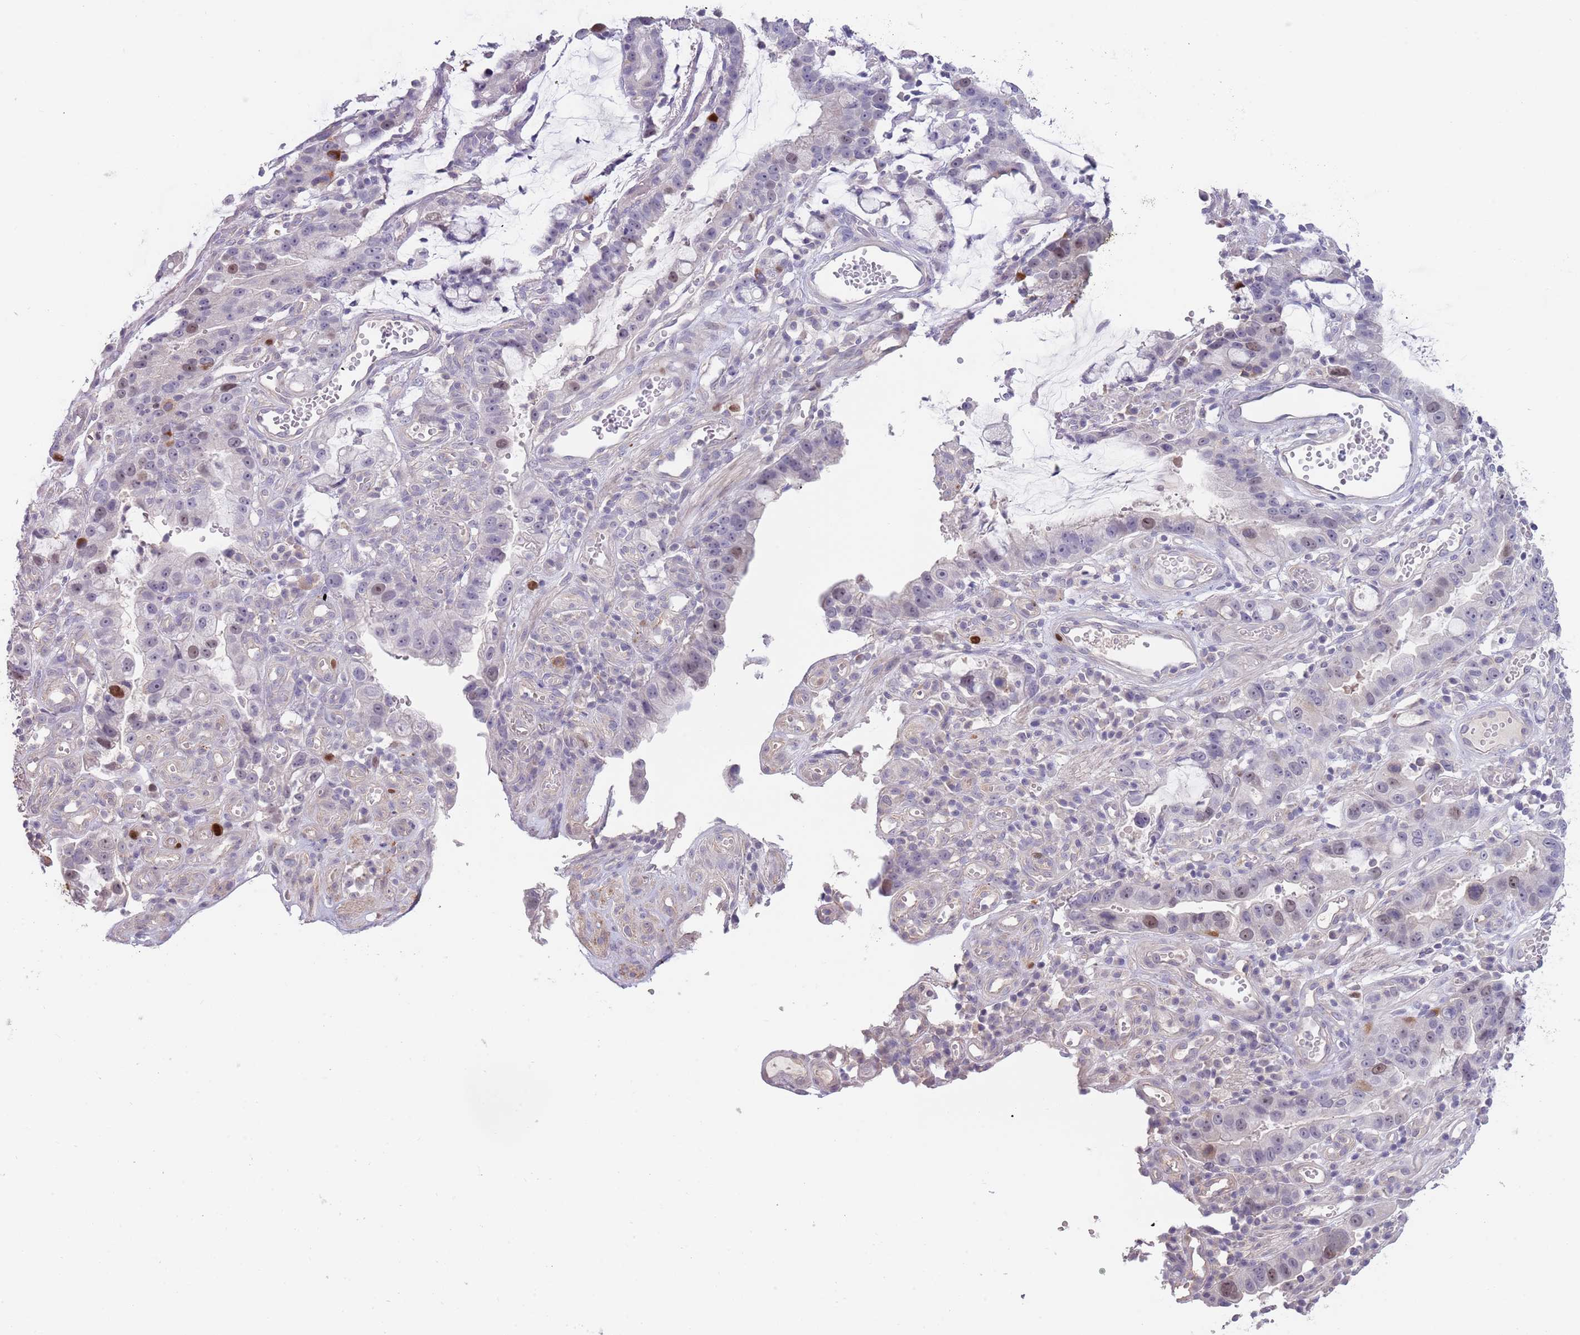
{"staining": {"intensity": "moderate", "quantity": "<25%", "location": "nuclear"}, "tissue": "stomach cancer", "cell_type": "Tumor cells", "image_type": "cancer", "snomed": [{"axis": "morphology", "description": "Adenocarcinoma, NOS"}, {"axis": "topography", "description": "Stomach"}], "caption": "IHC (DAB) staining of stomach adenocarcinoma demonstrates moderate nuclear protein staining in approximately <25% of tumor cells.", "gene": "PIMREG", "patient": {"sex": "male", "age": 55}}